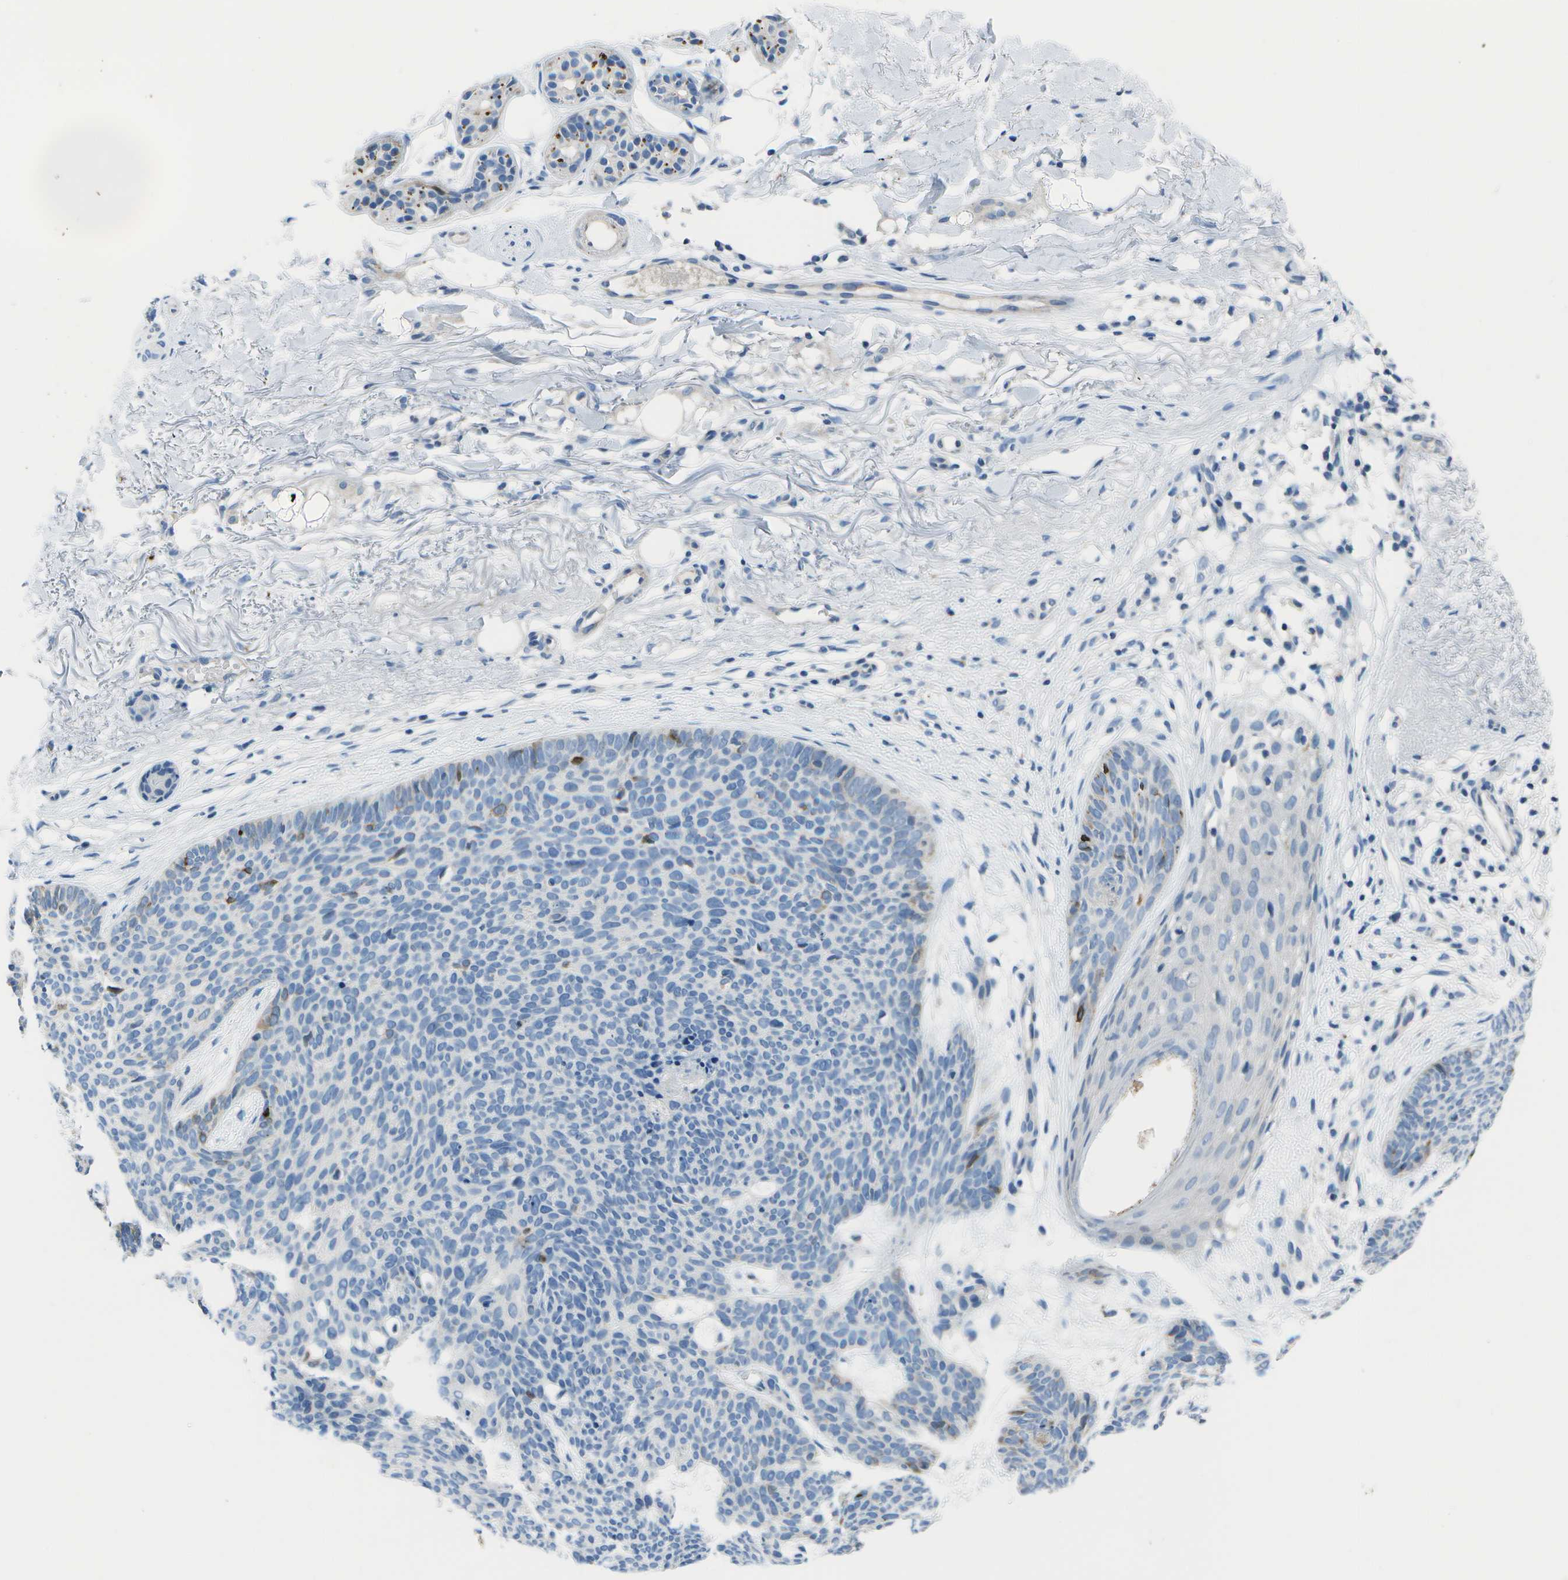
{"staining": {"intensity": "negative", "quantity": "none", "location": "none"}, "tissue": "skin cancer", "cell_type": "Tumor cells", "image_type": "cancer", "snomed": [{"axis": "morphology", "description": "Normal tissue, NOS"}, {"axis": "morphology", "description": "Basal cell carcinoma"}, {"axis": "topography", "description": "Skin"}], "caption": "High power microscopy histopathology image of an immunohistochemistry (IHC) image of skin basal cell carcinoma, revealing no significant positivity in tumor cells. (DAB (3,3'-diaminobenzidine) immunohistochemistry visualized using brightfield microscopy, high magnification).", "gene": "DCT", "patient": {"sex": "female", "age": 70}}